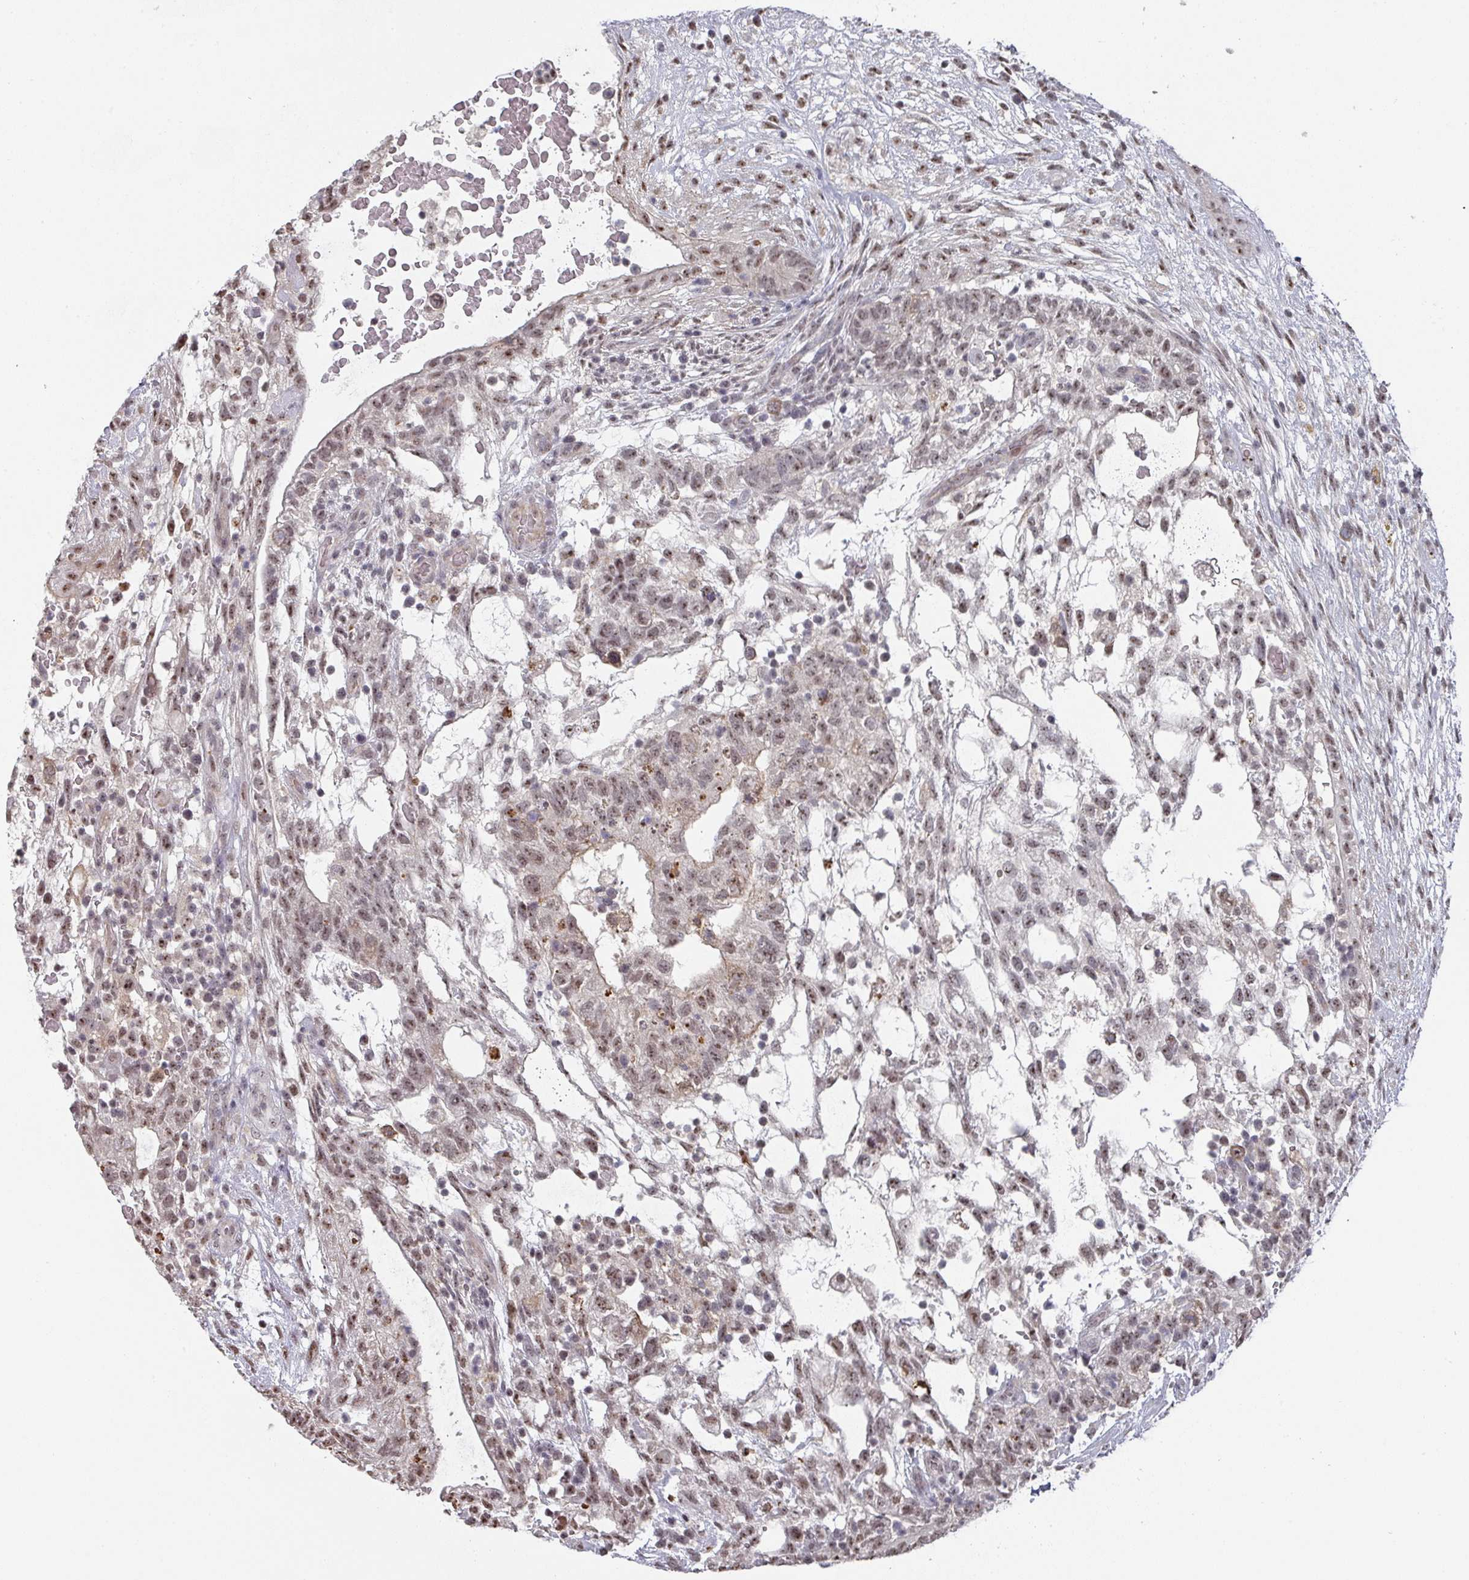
{"staining": {"intensity": "weak", "quantity": ">75%", "location": "nuclear"}, "tissue": "testis cancer", "cell_type": "Tumor cells", "image_type": "cancer", "snomed": [{"axis": "morphology", "description": "Normal tissue, NOS"}, {"axis": "morphology", "description": "Carcinoma, Embryonal, NOS"}, {"axis": "topography", "description": "Testis"}], "caption": "Protein analysis of testis cancer (embryonal carcinoma) tissue reveals weak nuclear staining in approximately >75% of tumor cells. (DAB (3,3'-diaminobenzidine) IHC with brightfield microscopy, high magnification).", "gene": "ZNF654", "patient": {"sex": "male", "age": 32}}